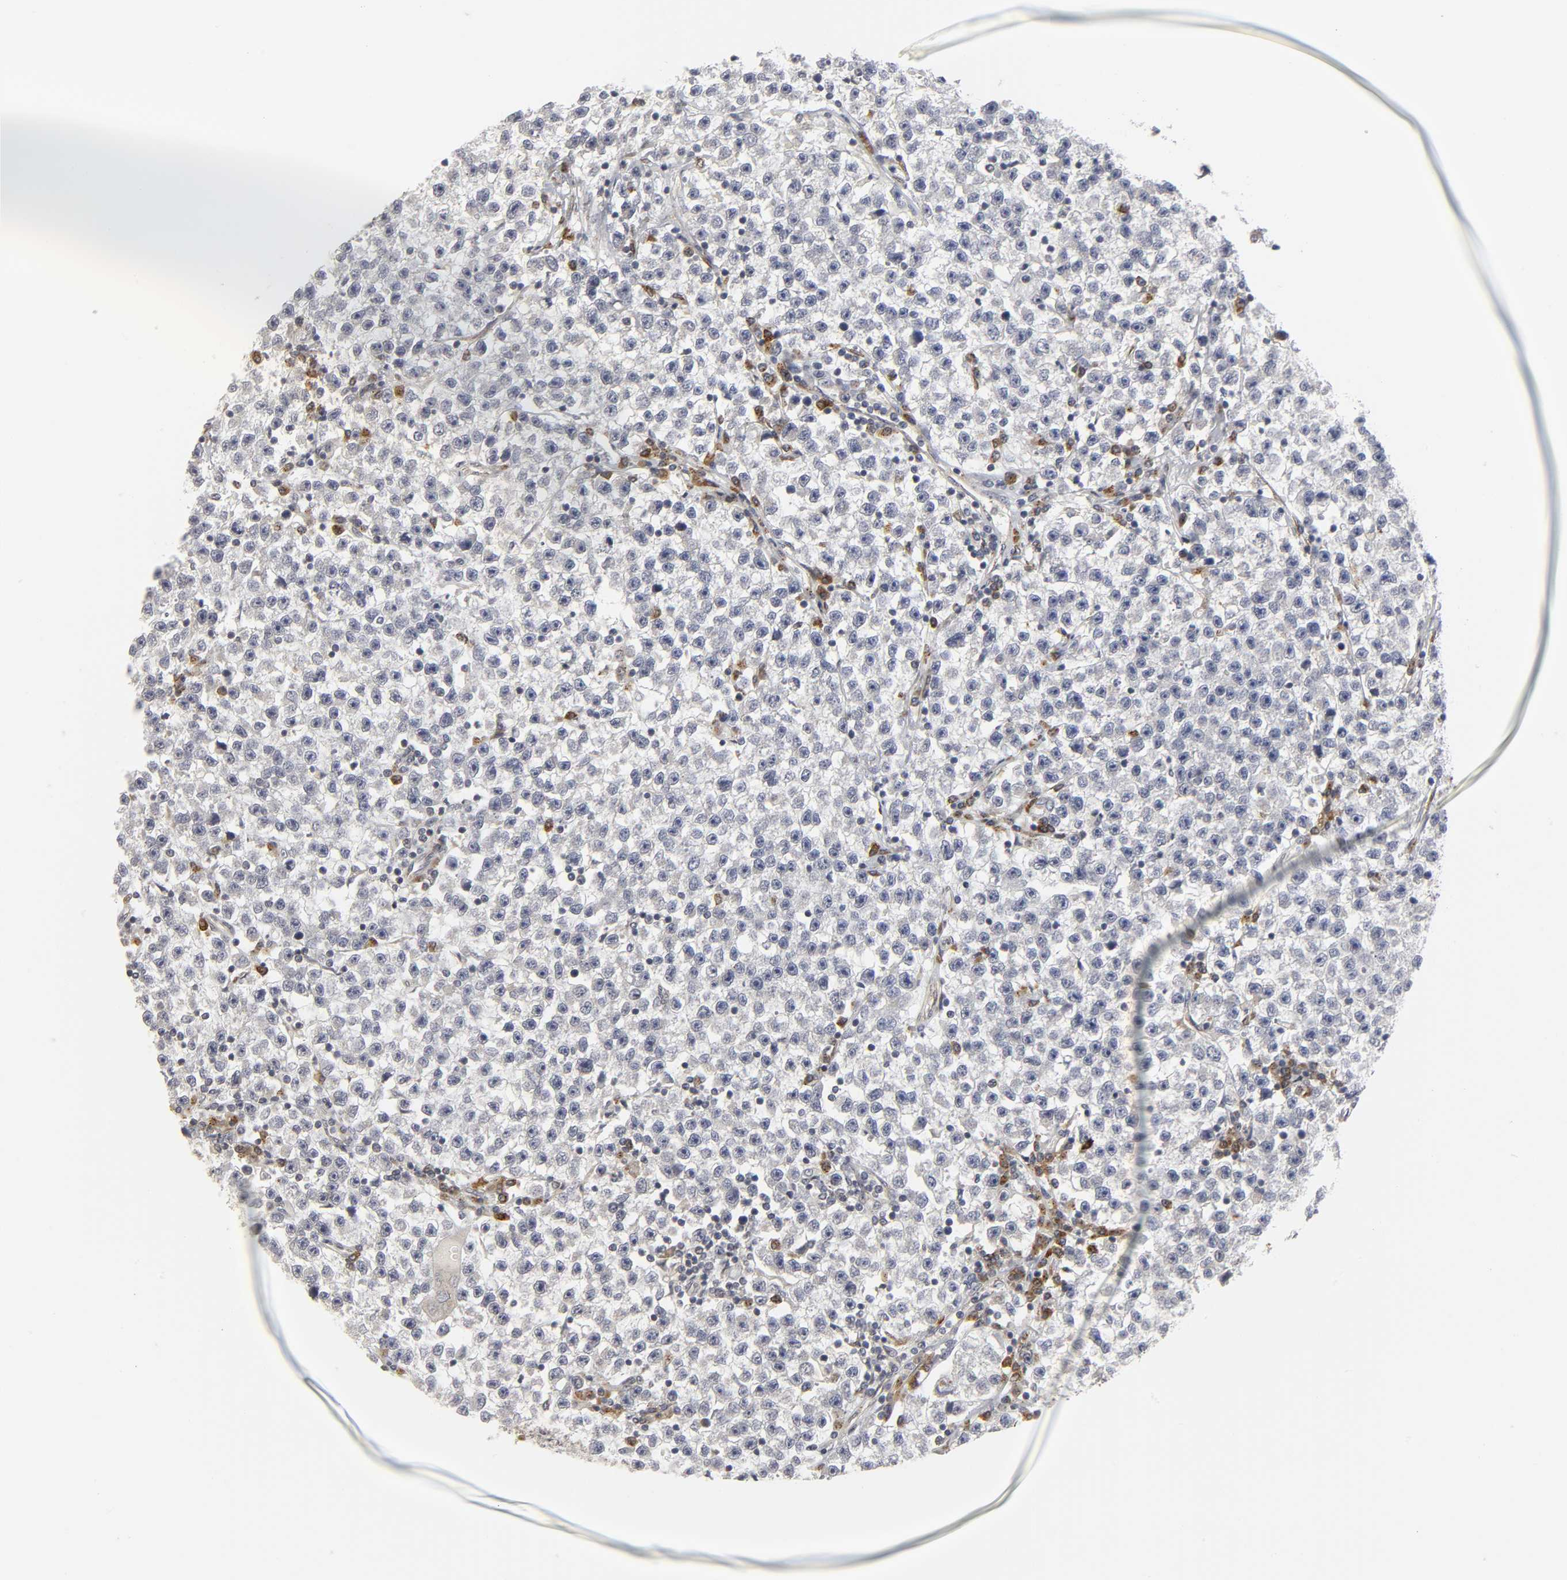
{"staining": {"intensity": "negative", "quantity": "none", "location": "none"}, "tissue": "testis cancer", "cell_type": "Tumor cells", "image_type": "cancer", "snomed": [{"axis": "morphology", "description": "Seminoma, NOS"}, {"axis": "topography", "description": "Testis"}], "caption": "Testis cancer (seminoma) was stained to show a protein in brown. There is no significant positivity in tumor cells.", "gene": "ASB6", "patient": {"sex": "male", "age": 22}}